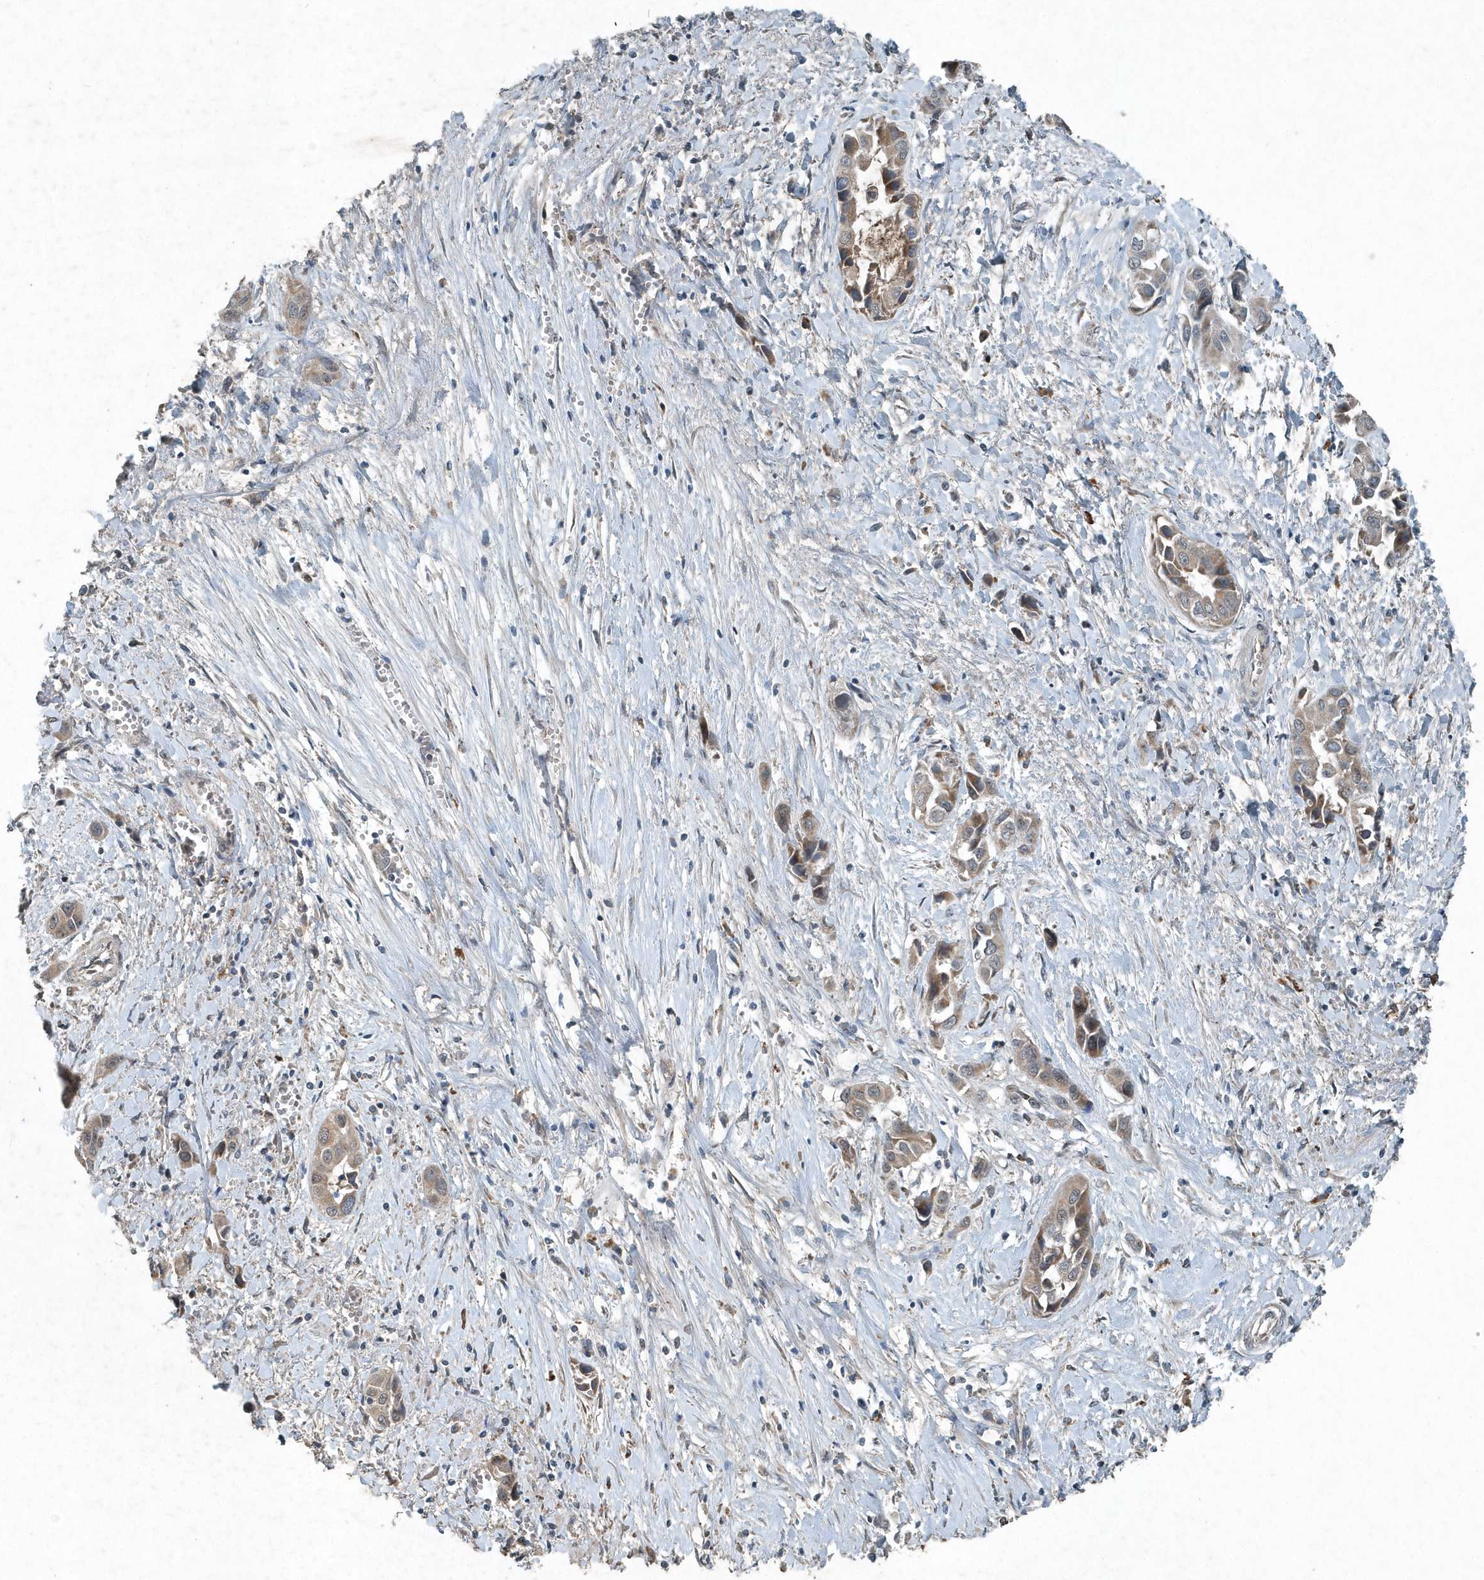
{"staining": {"intensity": "weak", "quantity": "25%-75%", "location": "cytoplasmic/membranous"}, "tissue": "liver cancer", "cell_type": "Tumor cells", "image_type": "cancer", "snomed": [{"axis": "morphology", "description": "Cholangiocarcinoma"}, {"axis": "topography", "description": "Liver"}], "caption": "Immunohistochemical staining of human cholangiocarcinoma (liver) exhibits low levels of weak cytoplasmic/membranous positivity in about 25%-75% of tumor cells.", "gene": "SCFD2", "patient": {"sex": "female", "age": 52}}